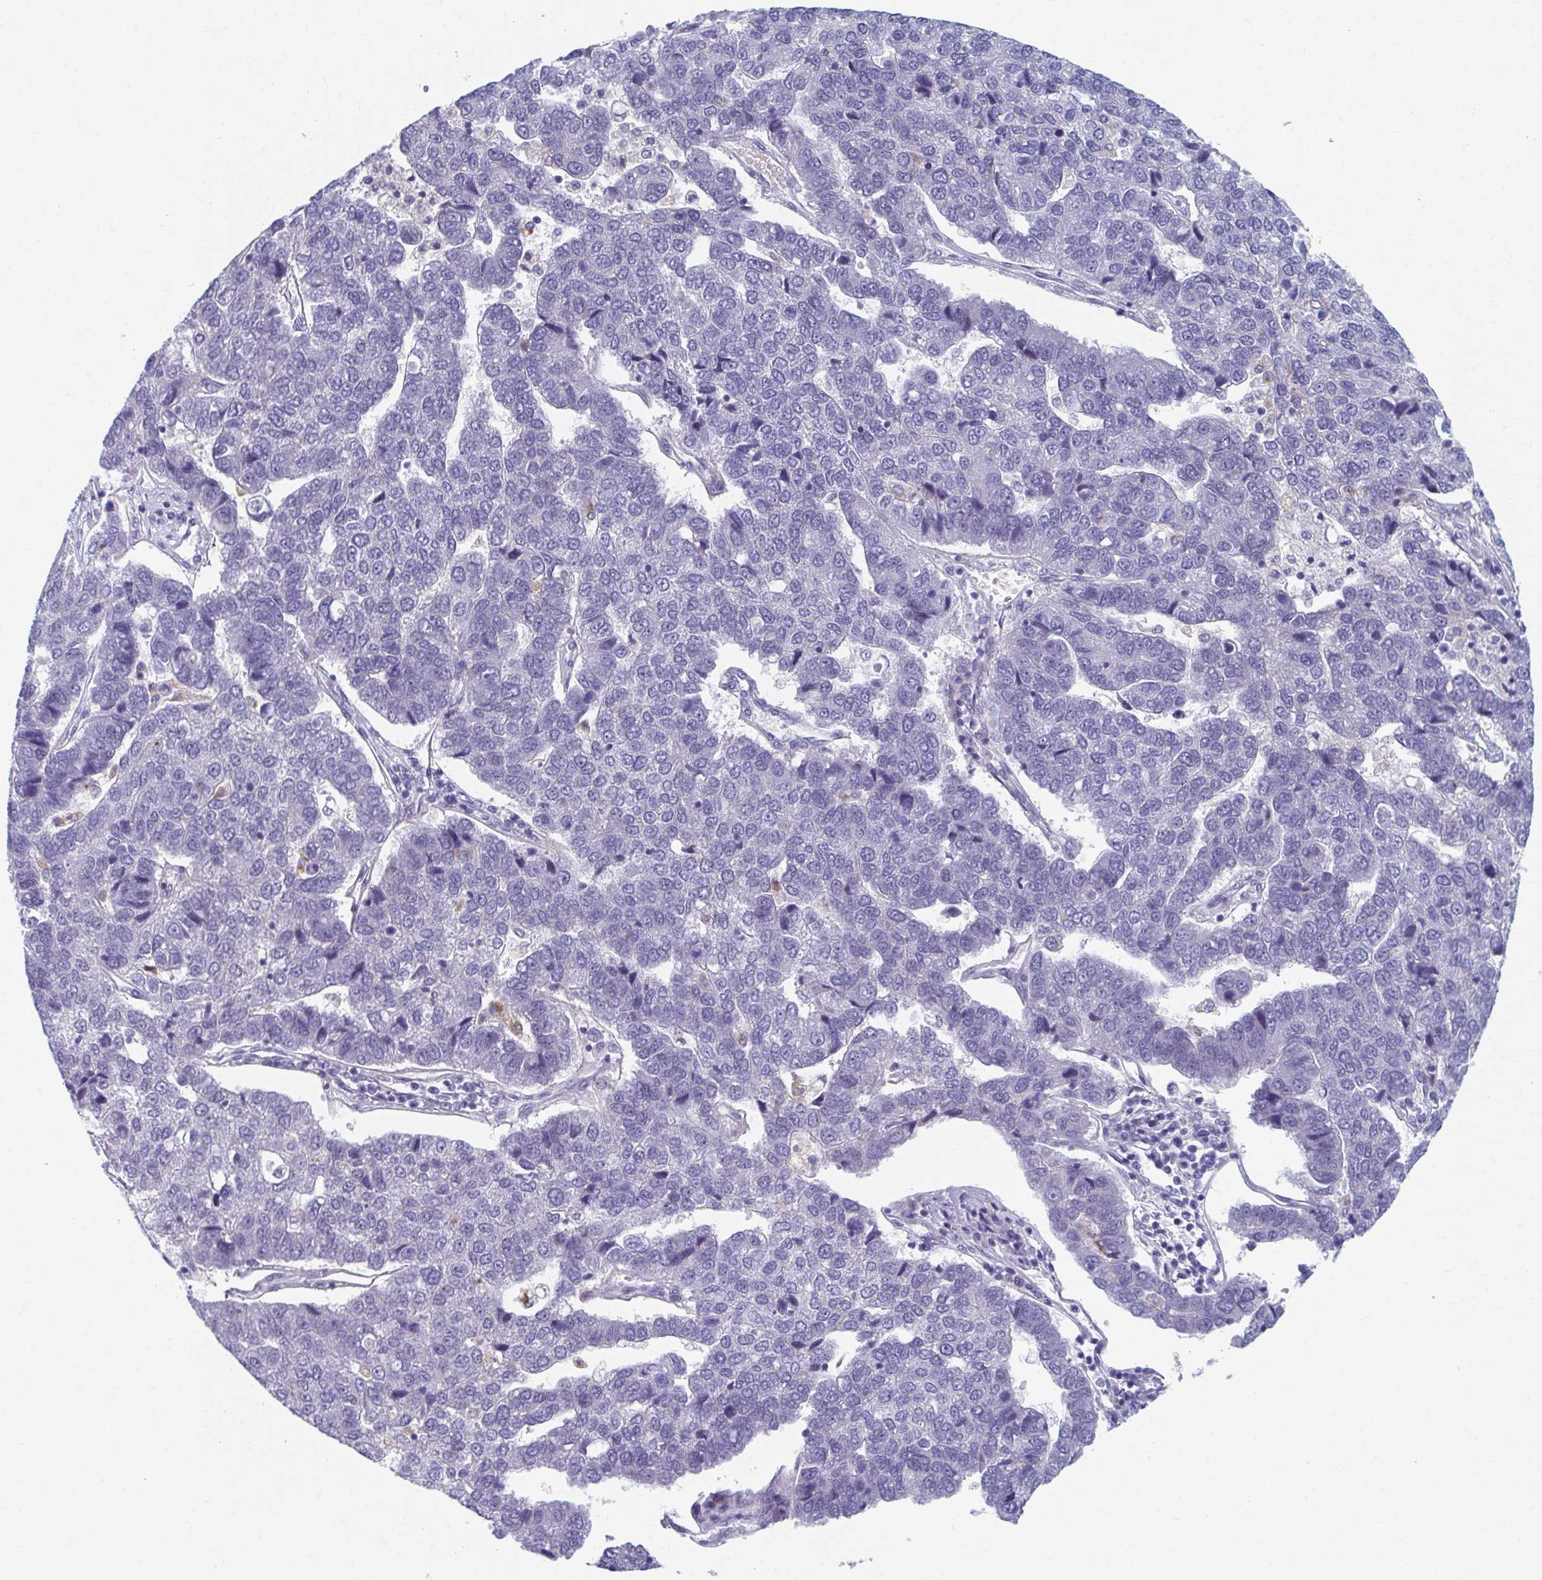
{"staining": {"intensity": "negative", "quantity": "none", "location": "none"}, "tissue": "pancreatic cancer", "cell_type": "Tumor cells", "image_type": "cancer", "snomed": [{"axis": "morphology", "description": "Adenocarcinoma, NOS"}, {"axis": "topography", "description": "Pancreas"}], "caption": "This is an immunohistochemistry (IHC) micrograph of human pancreatic cancer. There is no staining in tumor cells.", "gene": "ABHD16B", "patient": {"sex": "female", "age": 61}}